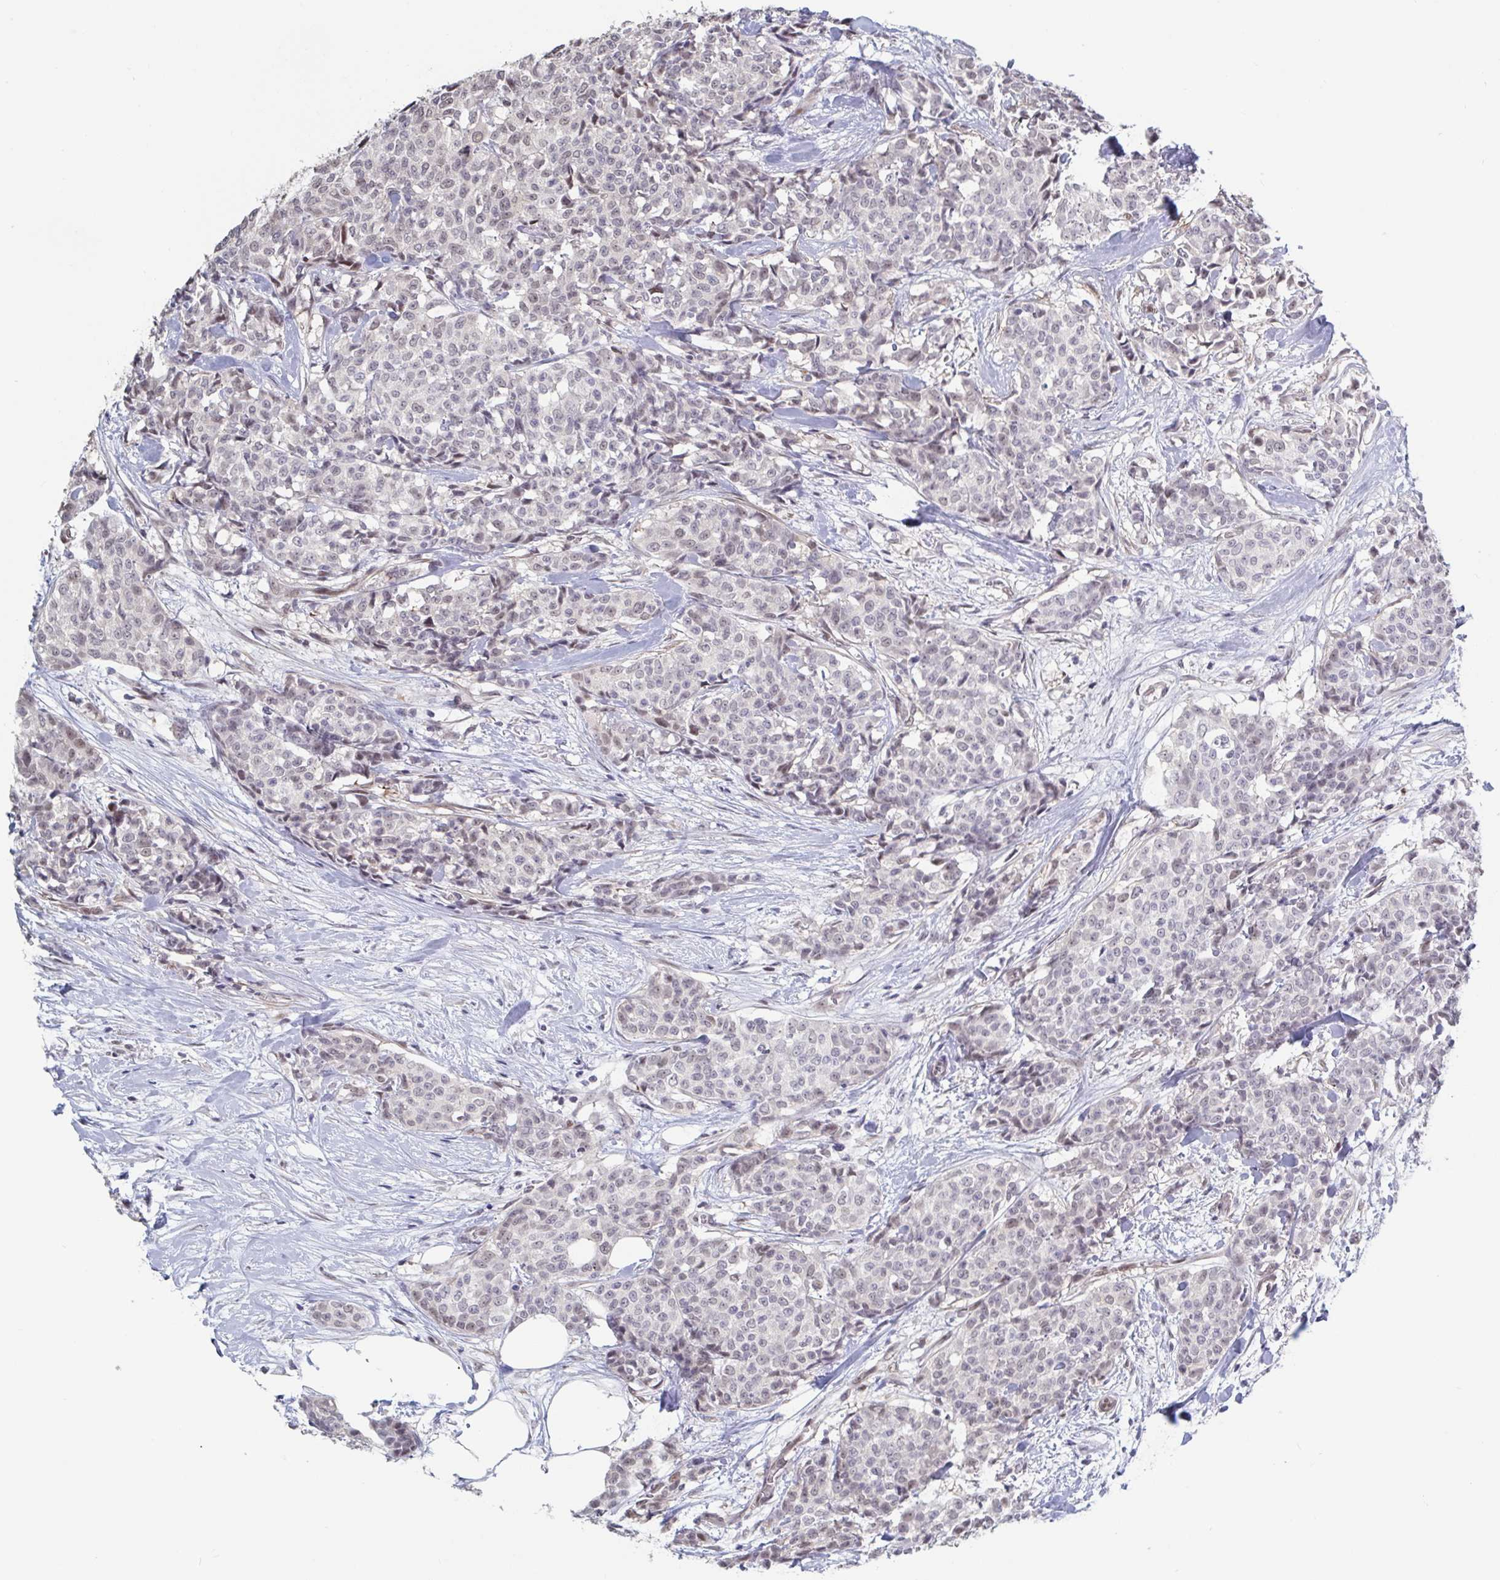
{"staining": {"intensity": "weak", "quantity": "25%-75%", "location": "nuclear"}, "tissue": "breast cancer", "cell_type": "Tumor cells", "image_type": "cancer", "snomed": [{"axis": "morphology", "description": "Duct carcinoma"}, {"axis": "topography", "description": "Breast"}], "caption": "Immunohistochemical staining of breast infiltrating ductal carcinoma demonstrates low levels of weak nuclear staining in approximately 25%-75% of tumor cells.", "gene": "BCL7B", "patient": {"sex": "female", "age": 91}}